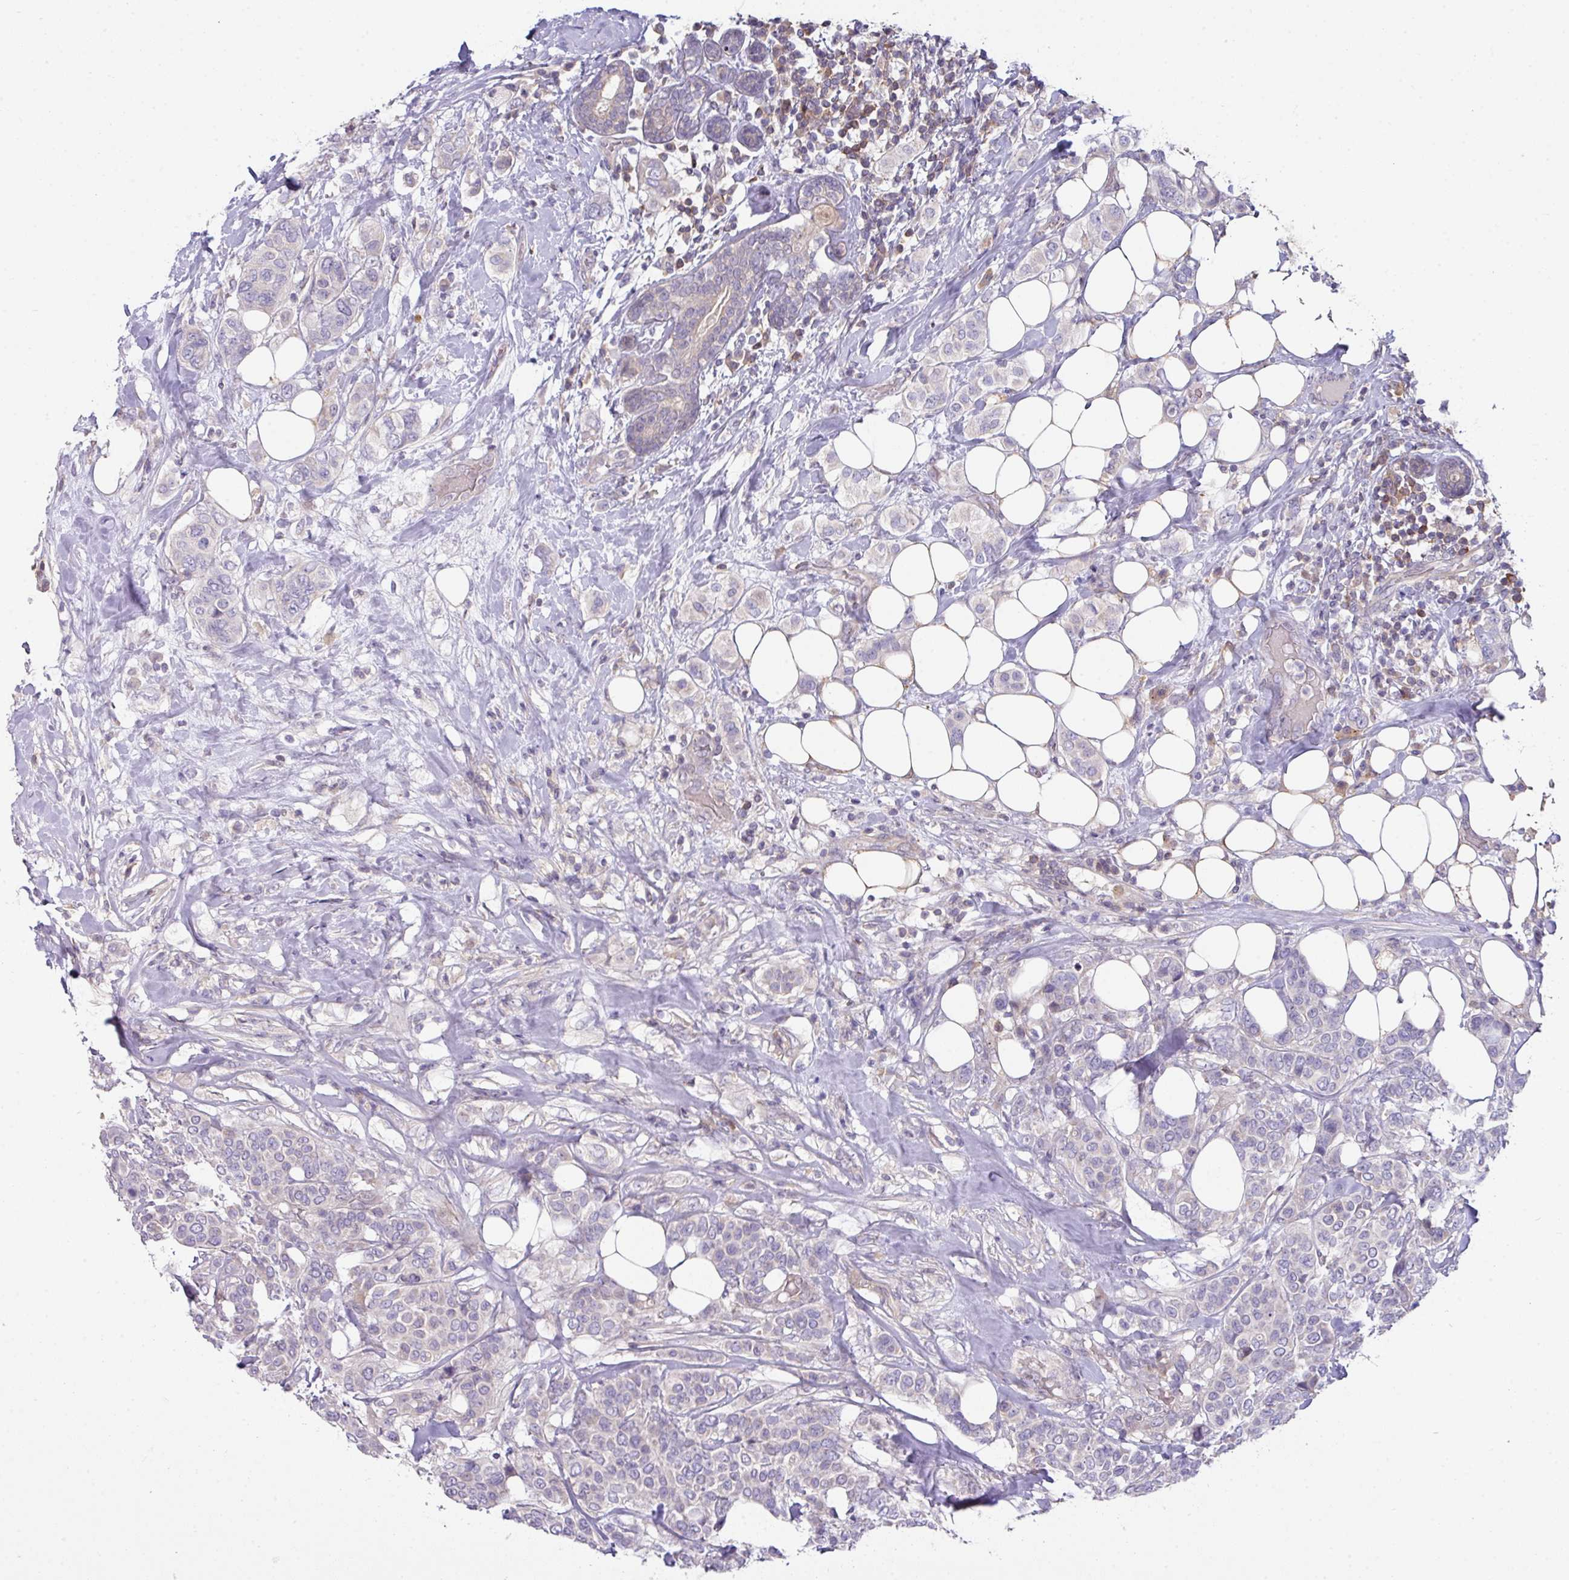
{"staining": {"intensity": "negative", "quantity": "none", "location": "none"}, "tissue": "breast cancer", "cell_type": "Tumor cells", "image_type": "cancer", "snomed": [{"axis": "morphology", "description": "Lobular carcinoma"}, {"axis": "topography", "description": "Breast"}], "caption": "This is an immunohistochemistry image of breast lobular carcinoma. There is no positivity in tumor cells.", "gene": "SLAMF6", "patient": {"sex": "female", "age": 51}}